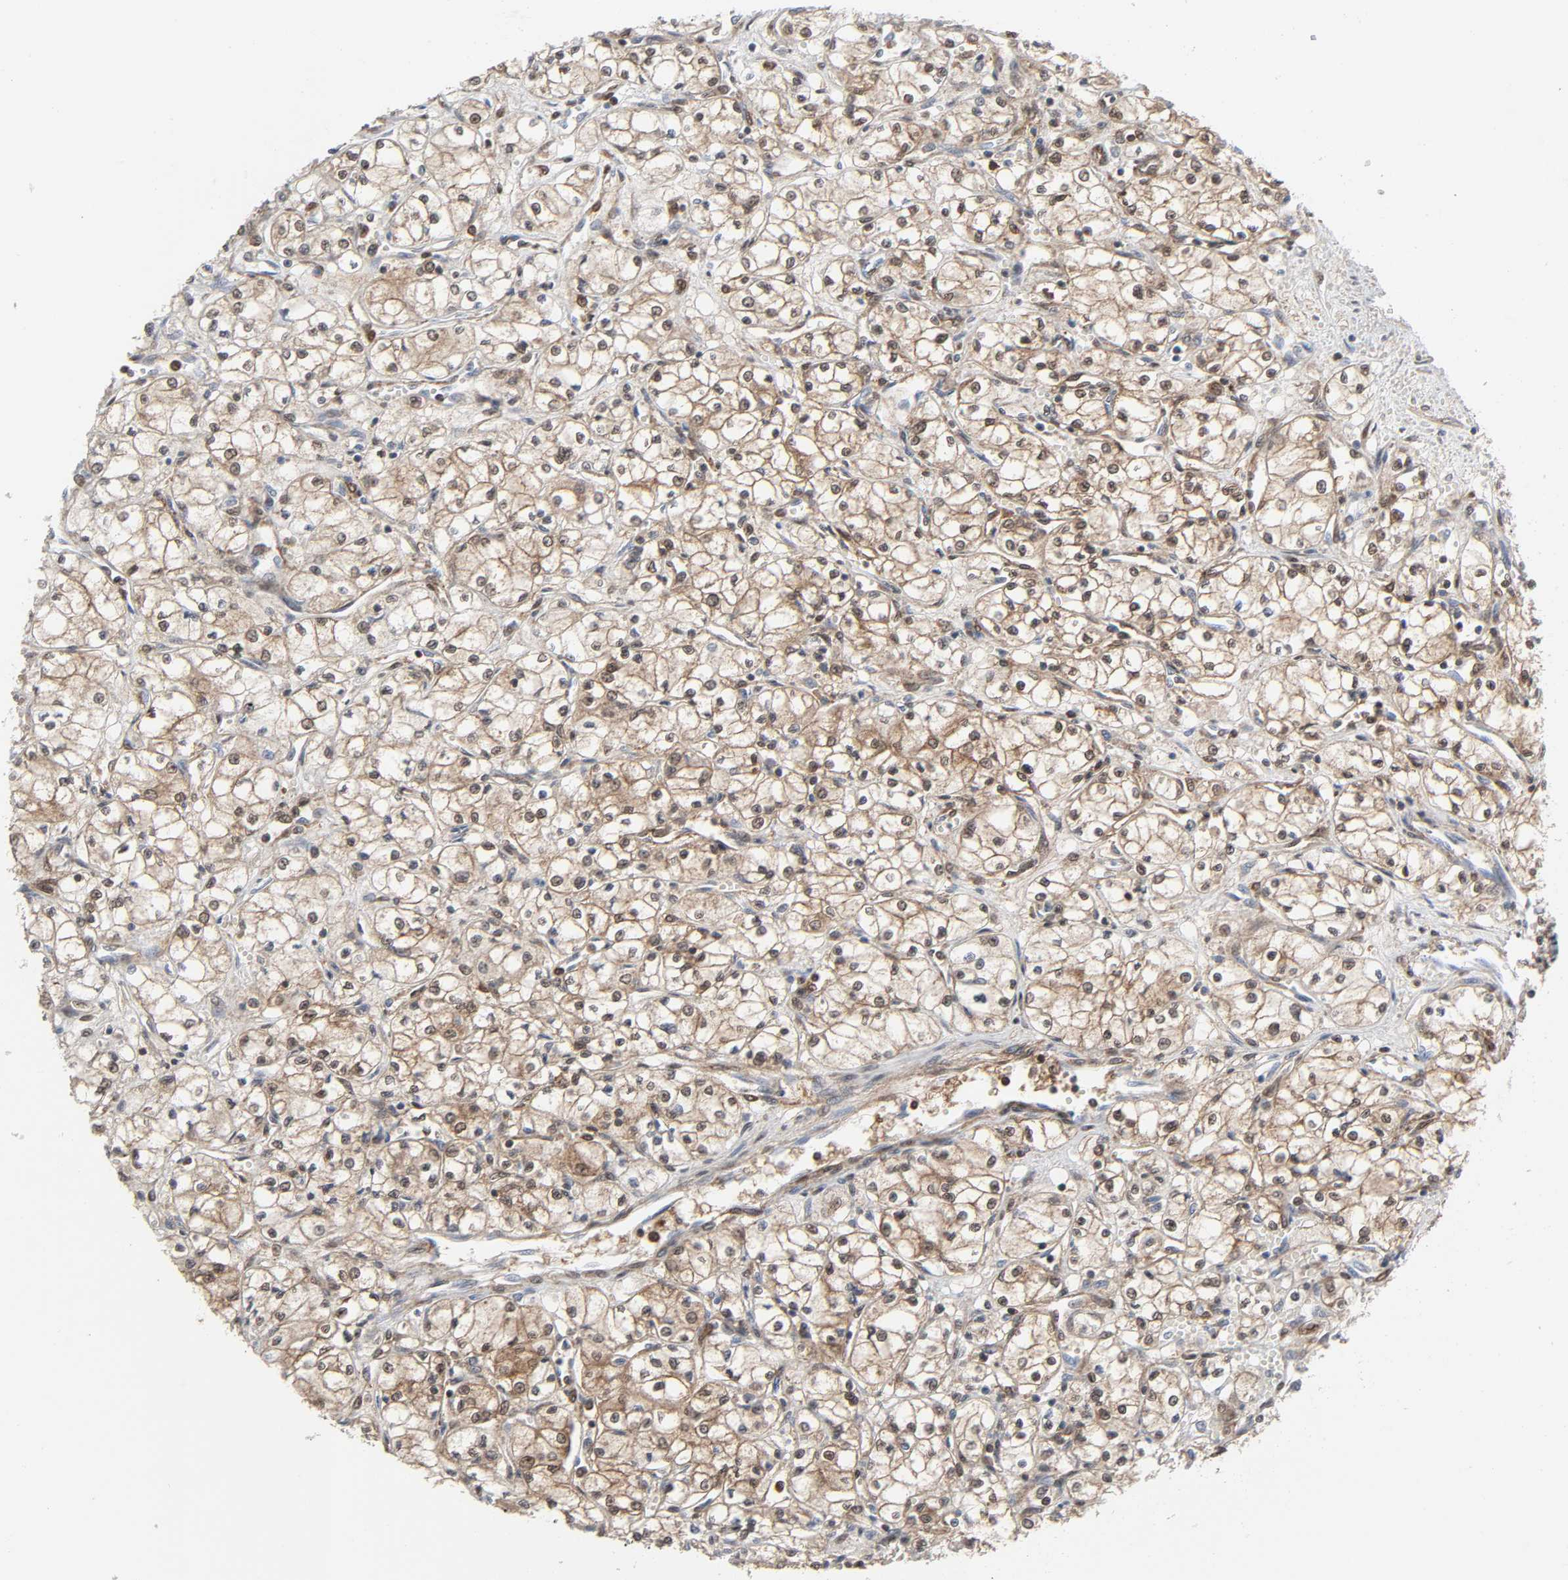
{"staining": {"intensity": "weak", "quantity": ">75%", "location": "cytoplasmic/membranous,nuclear"}, "tissue": "renal cancer", "cell_type": "Tumor cells", "image_type": "cancer", "snomed": [{"axis": "morphology", "description": "Normal tissue, NOS"}, {"axis": "morphology", "description": "Adenocarcinoma, NOS"}, {"axis": "topography", "description": "Kidney"}], "caption": "DAB immunohistochemical staining of human adenocarcinoma (renal) displays weak cytoplasmic/membranous and nuclear protein expression in about >75% of tumor cells.", "gene": "GSK3A", "patient": {"sex": "male", "age": 59}}